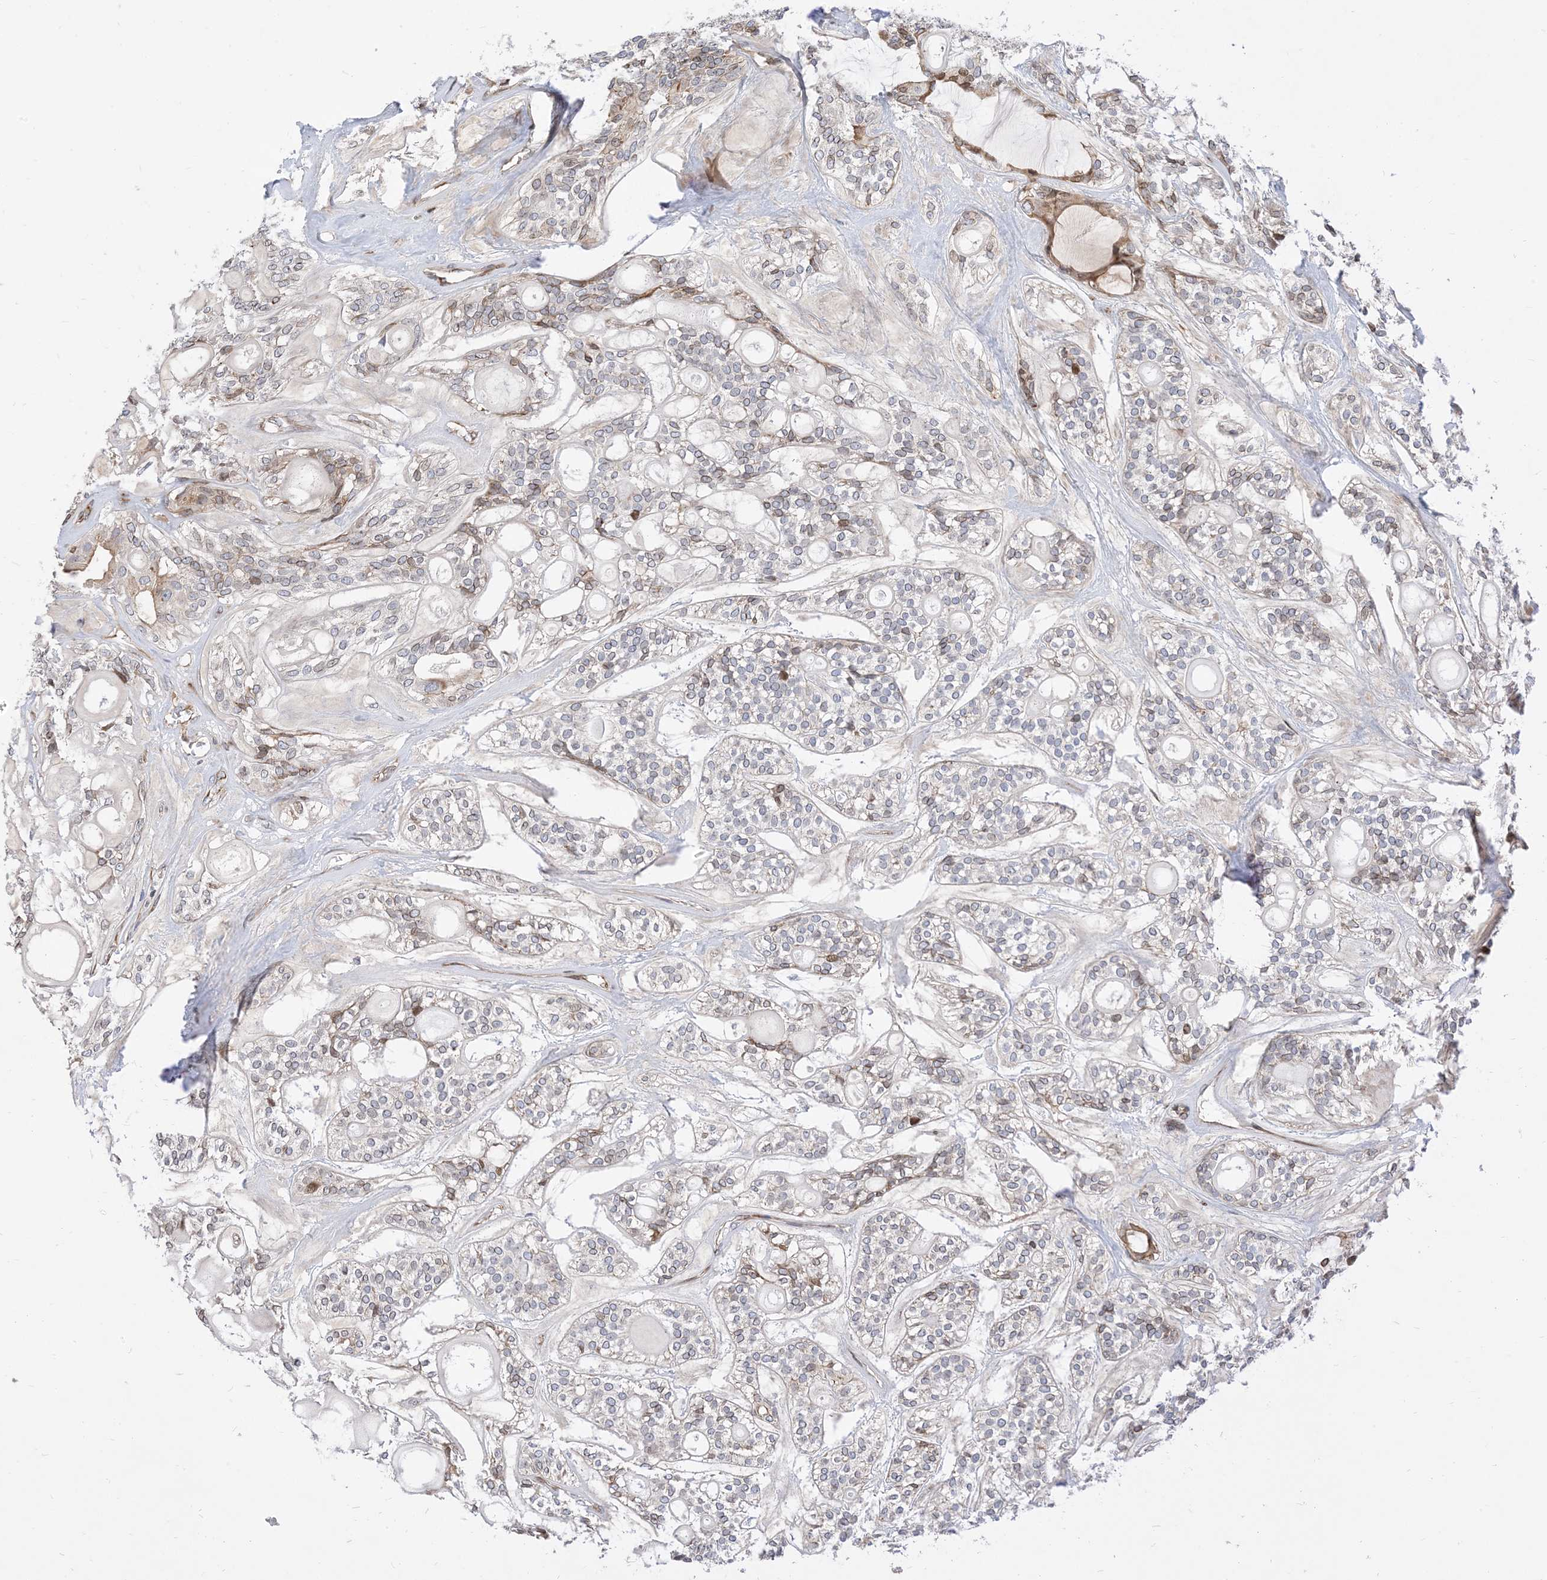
{"staining": {"intensity": "negative", "quantity": "none", "location": "none"}, "tissue": "head and neck cancer", "cell_type": "Tumor cells", "image_type": "cancer", "snomed": [{"axis": "morphology", "description": "Adenocarcinoma, NOS"}, {"axis": "topography", "description": "Head-Neck"}], "caption": "DAB immunohistochemical staining of human adenocarcinoma (head and neck) shows no significant staining in tumor cells. (DAB immunohistochemistry (IHC) visualized using brightfield microscopy, high magnification).", "gene": "TYSND1", "patient": {"sex": "male", "age": 66}}